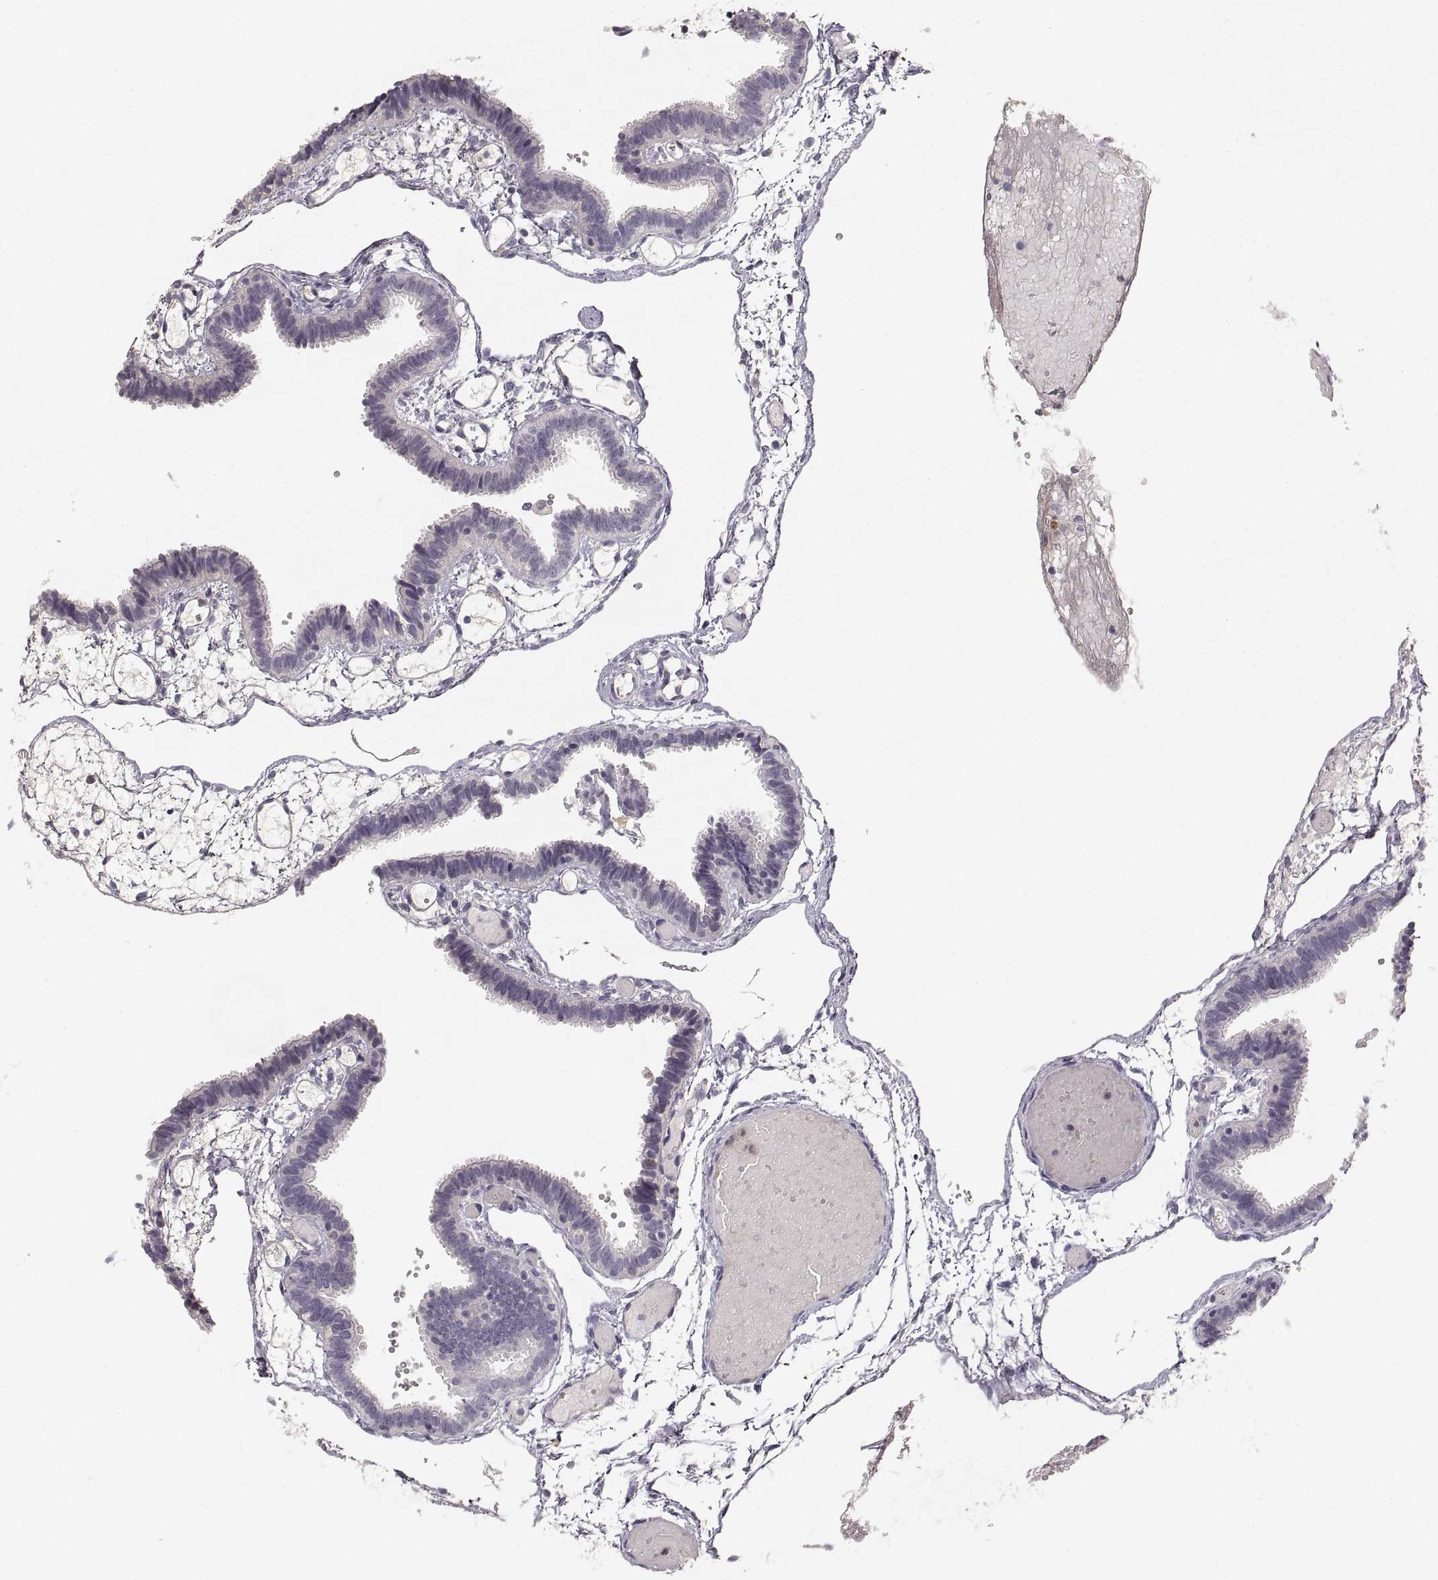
{"staining": {"intensity": "negative", "quantity": "none", "location": "none"}, "tissue": "fallopian tube", "cell_type": "Glandular cells", "image_type": "normal", "snomed": [{"axis": "morphology", "description": "Normal tissue, NOS"}, {"axis": "topography", "description": "Fallopian tube"}], "caption": "IHC micrograph of benign fallopian tube: fallopian tube stained with DAB displays no significant protein expression in glandular cells.", "gene": "RUNDC3A", "patient": {"sex": "female", "age": 37}}